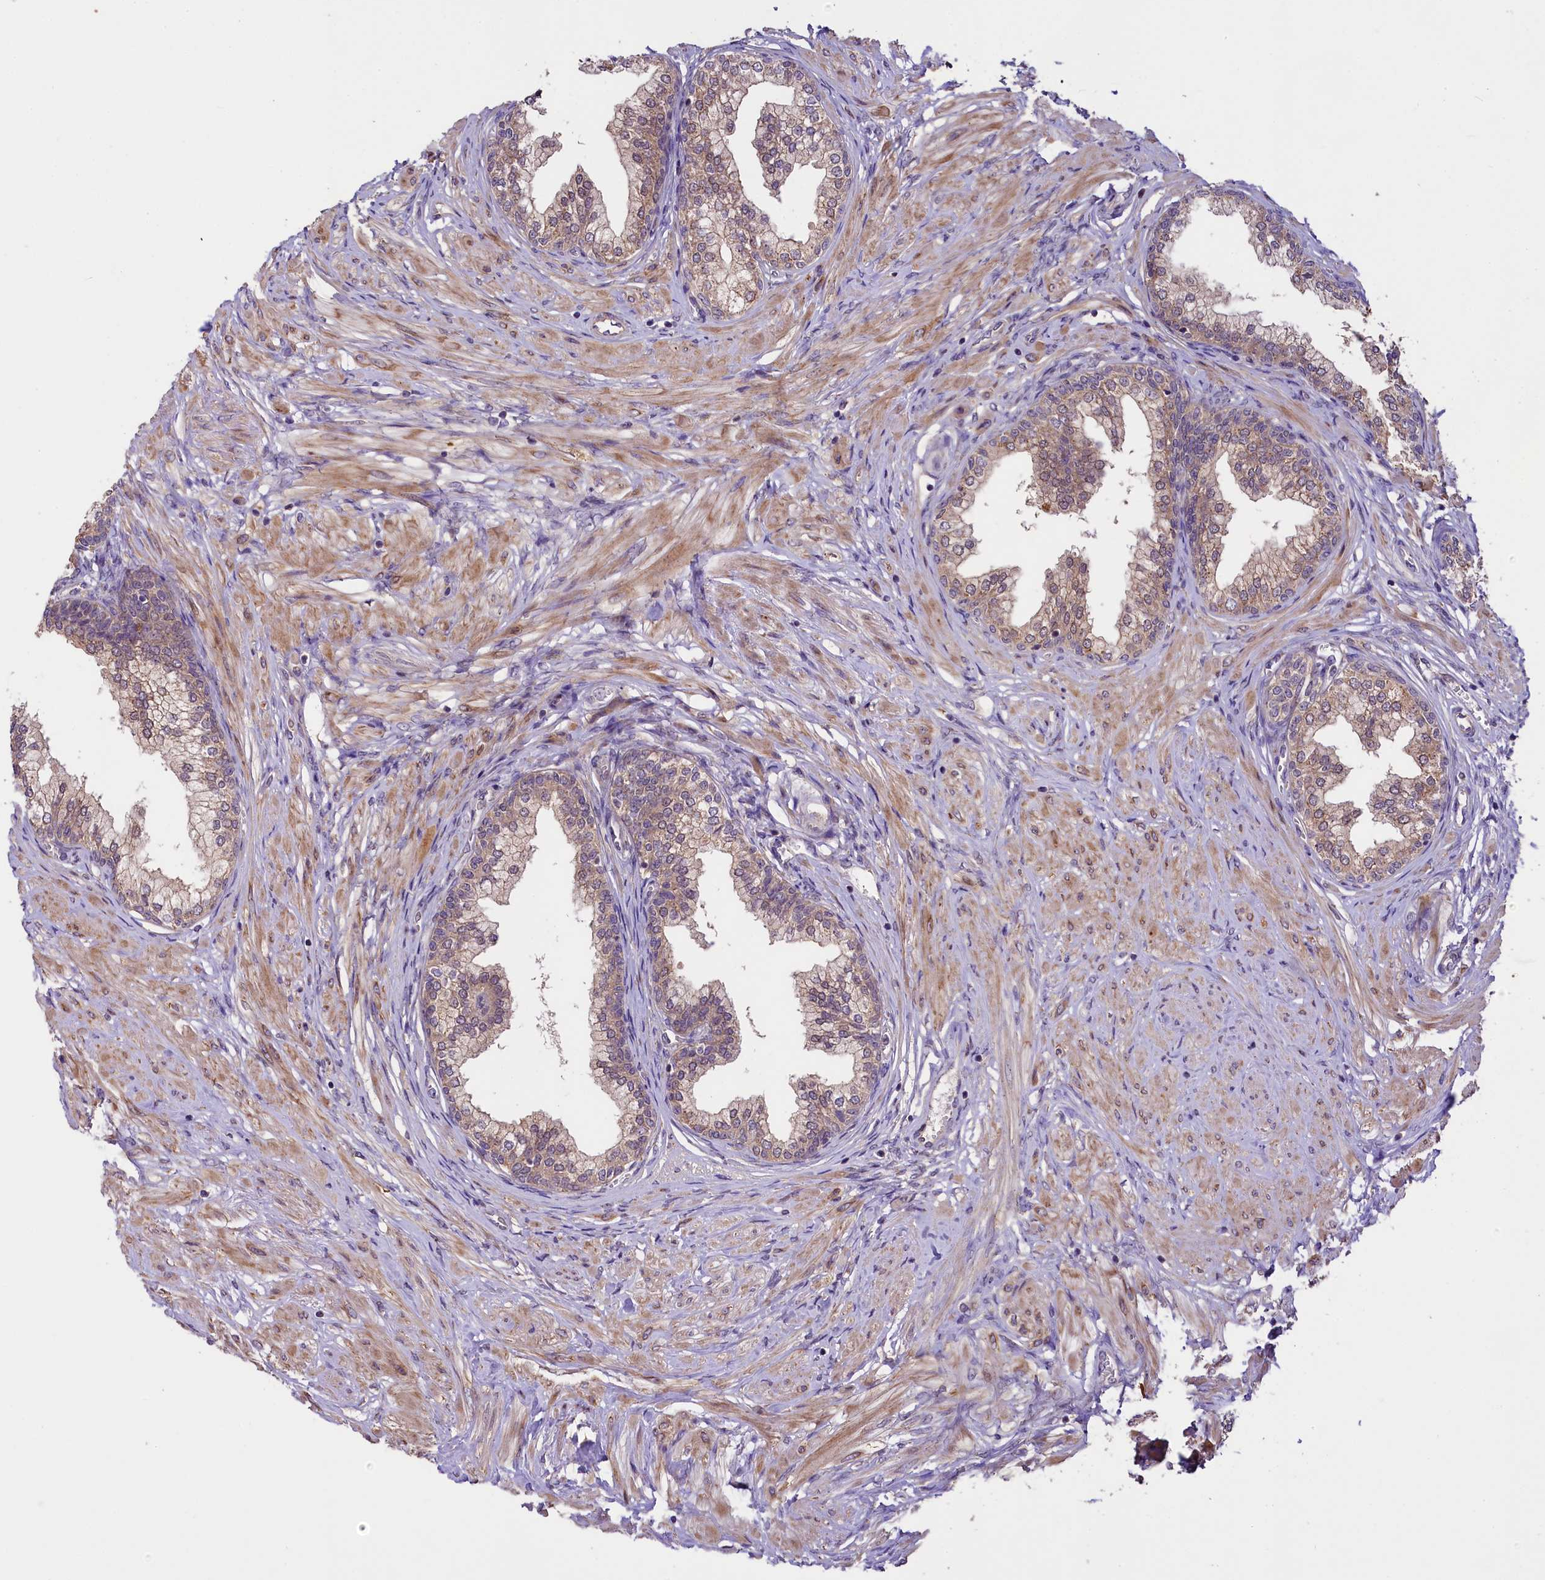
{"staining": {"intensity": "weak", "quantity": ">75%", "location": "cytoplasmic/membranous"}, "tissue": "prostate", "cell_type": "Glandular cells", "image_type": "normal", "snomed": [{"axis": "morphology", "description": "Normal tissue, NOS"}, {"axis": "morphology", "description": "Urothelial carcinoma, Low grade"}, {"axis": "topography", "description": "Urinary bladder"}, {"axis": "topography", "description": "Prostate"}], "caption": "Immunohistochemistry (IHC) (DAB (3,3'-diaminobenzidine)) staining of unremarkable prostate displays weak cytoplasmic/membranous protein positivity in about >75% of glandular cells.", "gene": "UBXN6", "patient": {"sex": "male", "age": 60}}